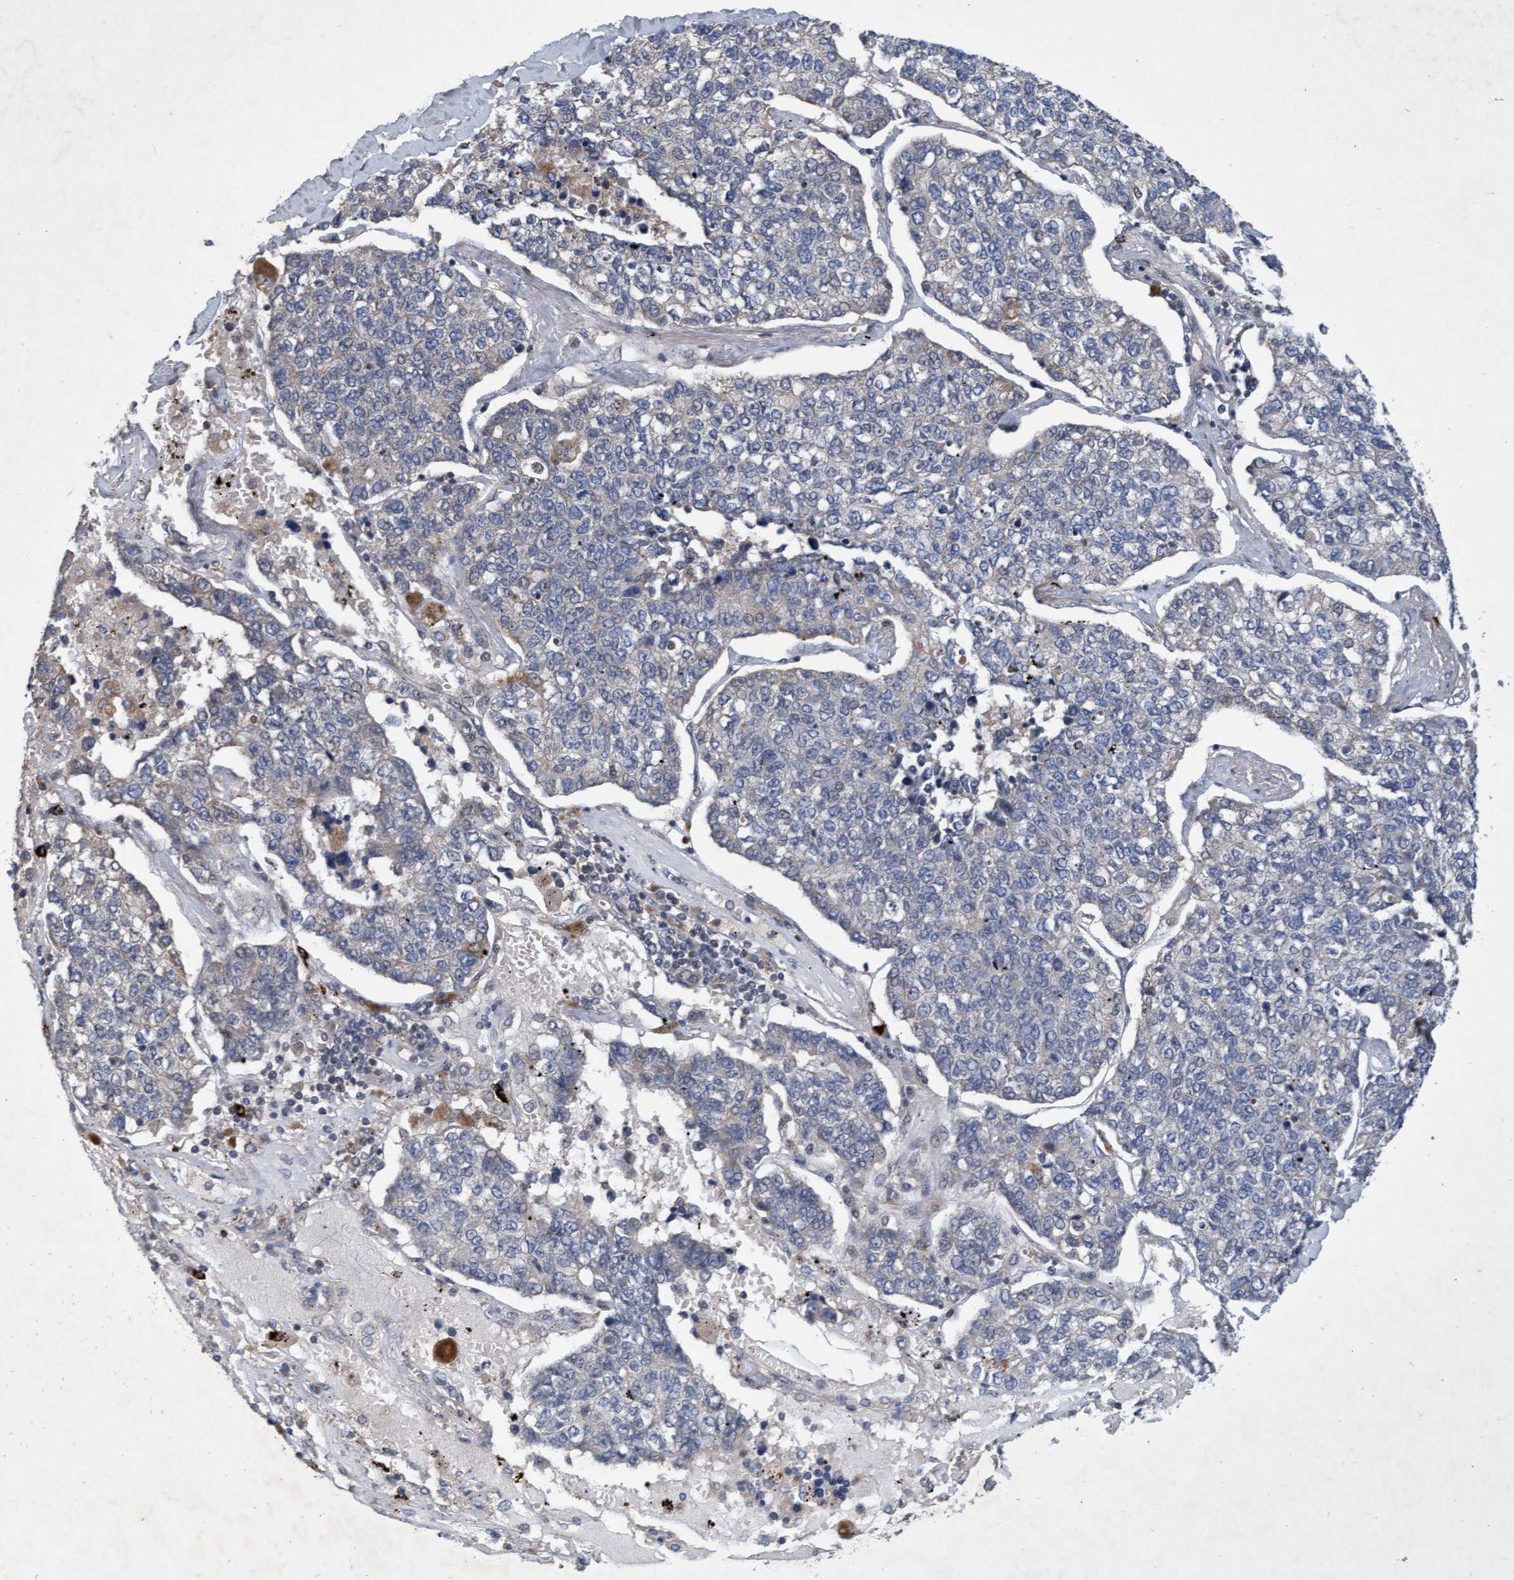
{"staining": {"intensity": "negative", "quantity": "none", "location": "none"}, "tissue": "lung cancer", "cell_type": "Tumor cells", "image_type": "cancer", "snomed": [{"axis": "morphology", "description": "Adenocarcinoma, NOS"}, {"axis": "topography", "description": "Lung"}], "caption": "Lung cancer (adenocarcinoma) was stained to show a protein in brown. There is no significant expression in tumor cells.", "gene": "ZNF677", "patient": {"sex": "male", "age": 49}}